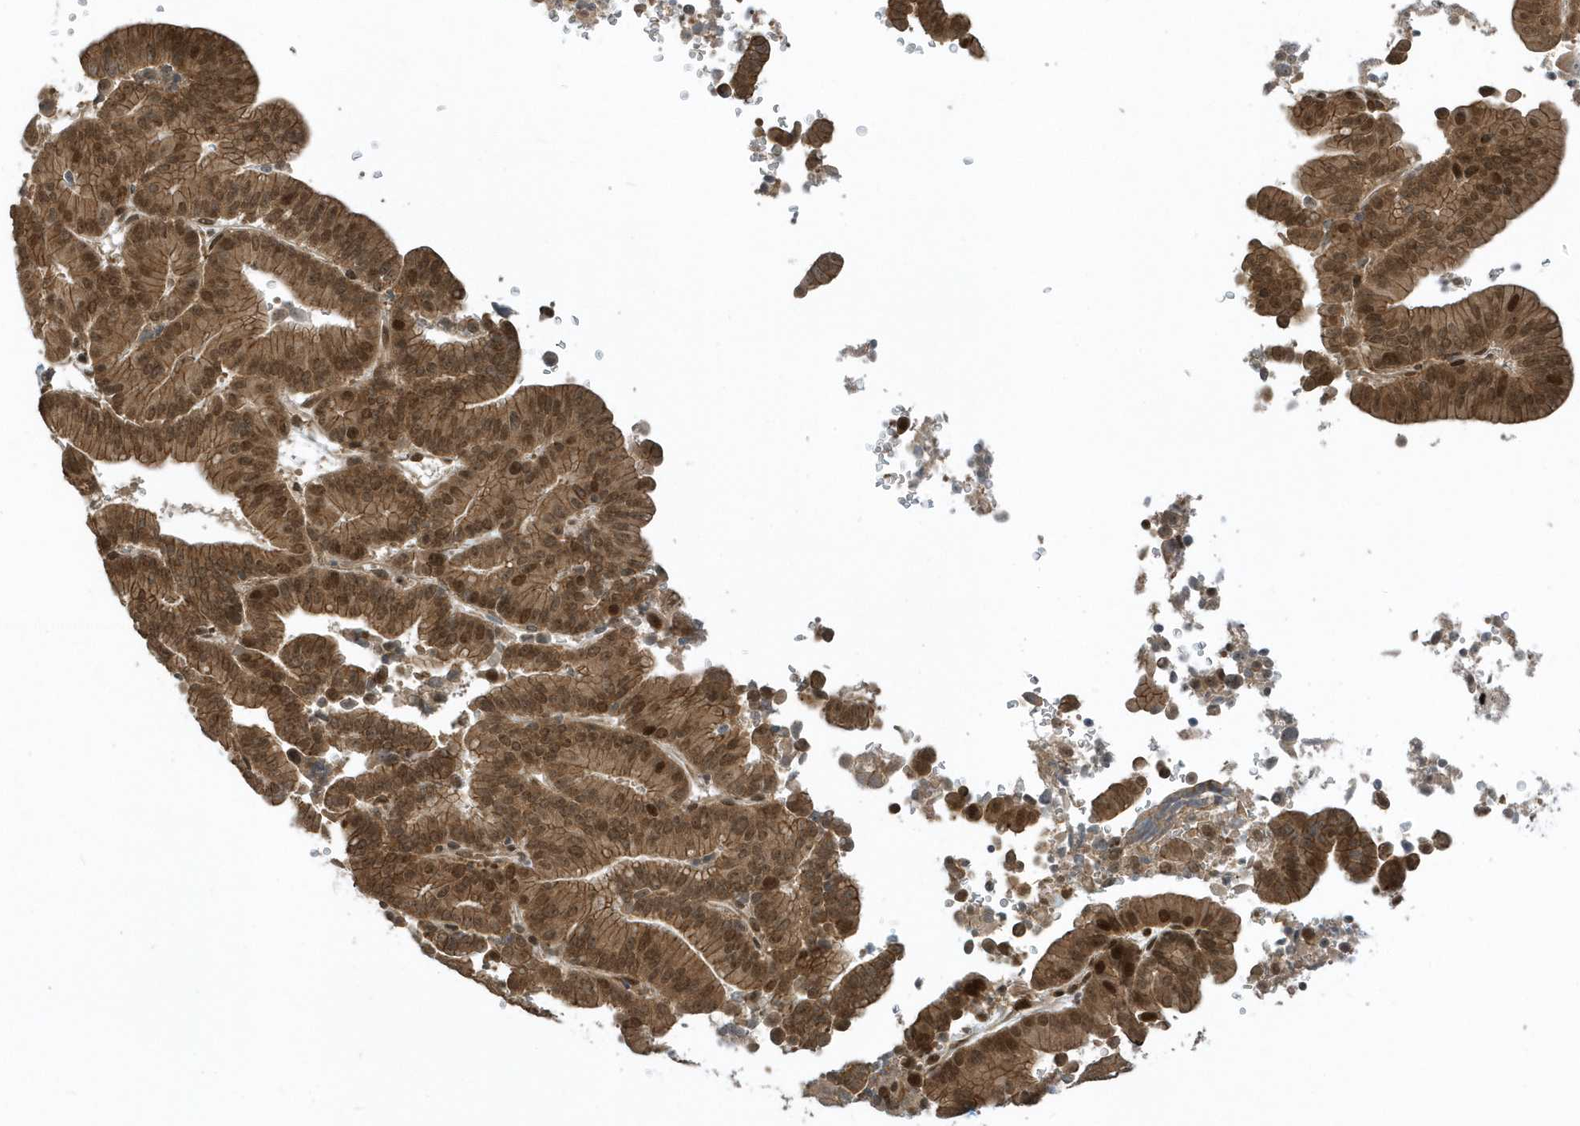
{"staining": {"intensity": "strong", "quantity": ">75%", "location": "cytoplasmic/membranous,nuclear"}, "tissue": "liver cancer", "cell_type": "Tumor cells", "image_type": "cancer", "snomed": [{"axis": "morphology", "description": "Cholangiocarcinoma"}, {"axis": "topography", "description": "Liver"}], "caption": "Immunohistochemistry histopathology image of neoplastic tissue: liver cancer stained using IHC shows high levels of strong protein expression localized specifically in the cytoplasmic/membranous and nuclear of tumor cells, appearing as a cytoplasmic/membranous and nuclear brown color.", "gene": "USP53", "patient": {"sex": "female", "age": 75}}